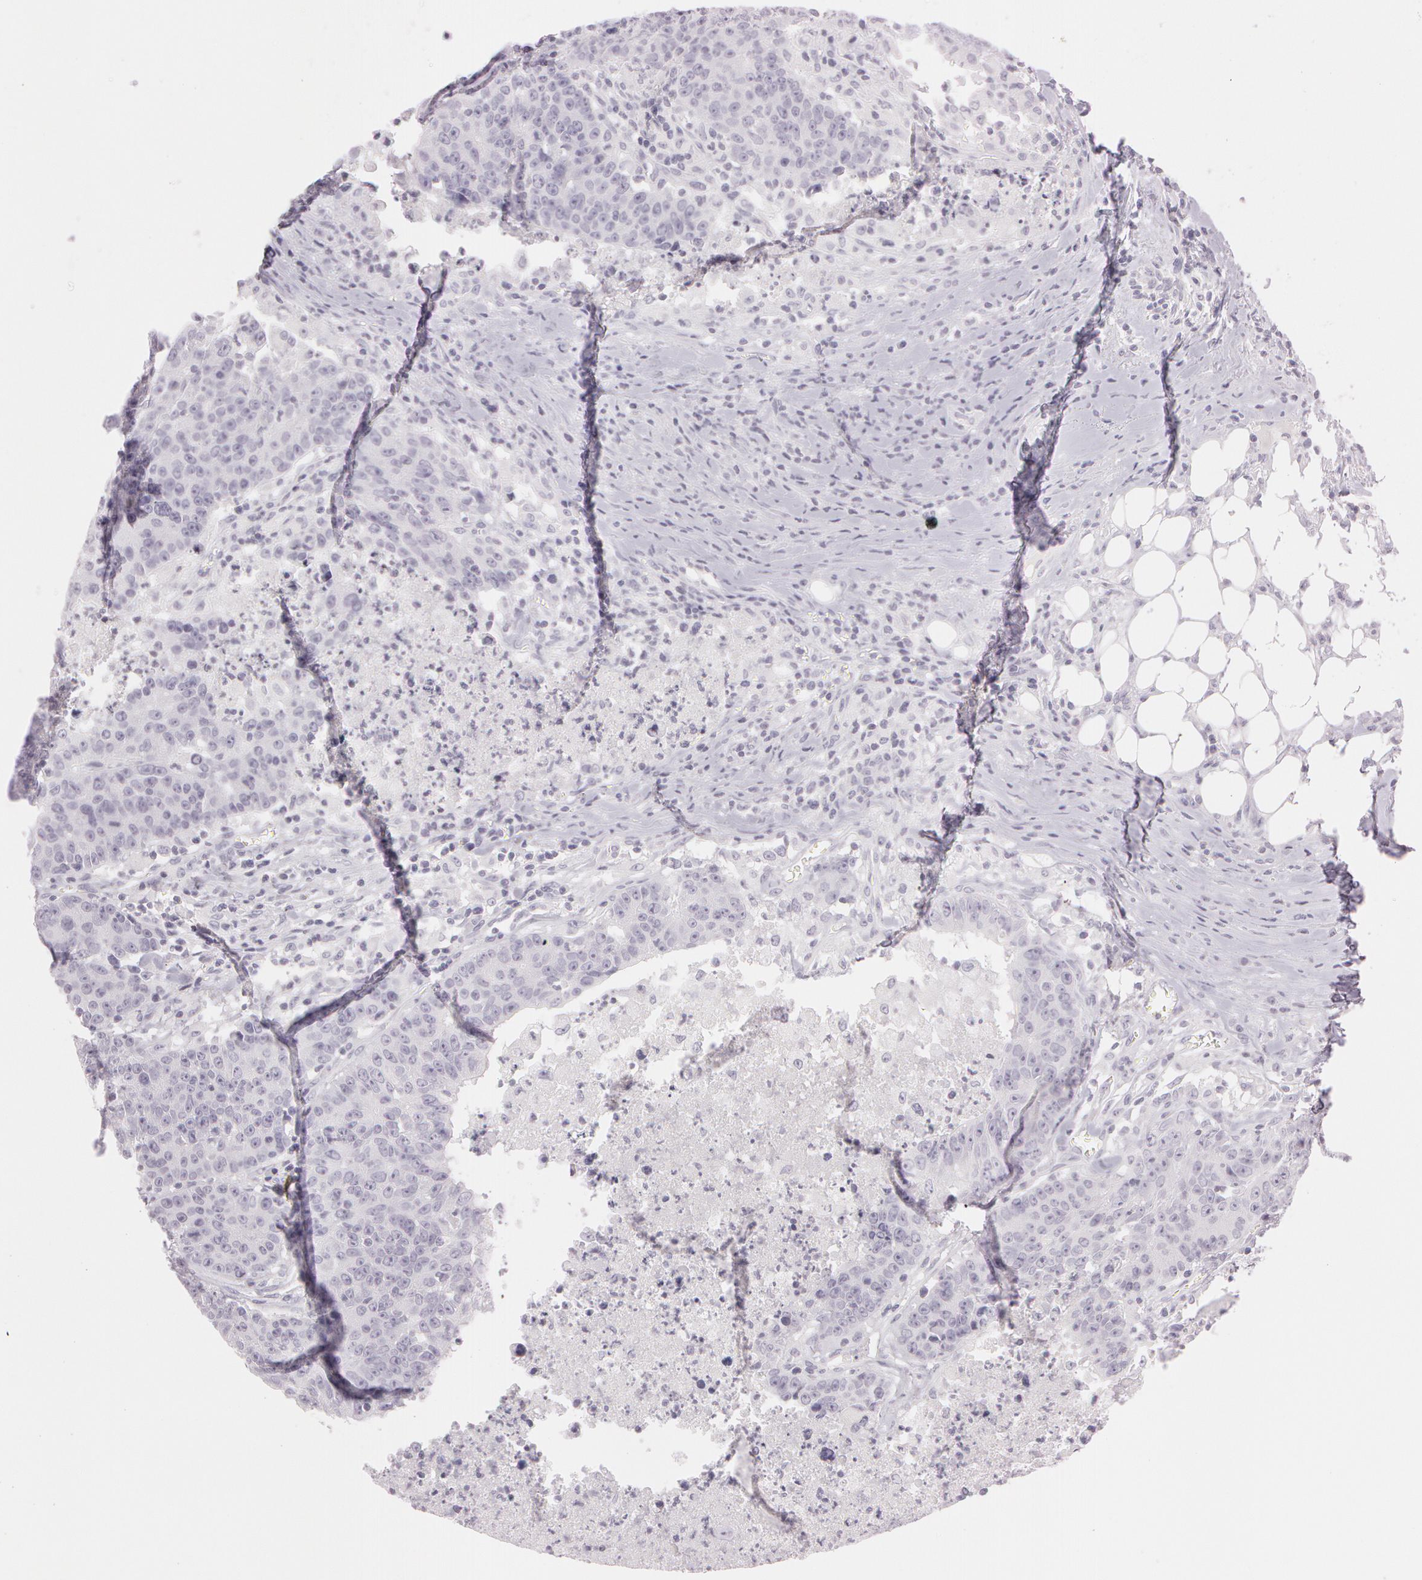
{"staining": {"intensity": "negative", "quantity": "none", "location": "none"}, "tissue": "colorectal cancer", "cell_type": "Tumor cells", "image_type": "cancer", "snomed": [{"axis": "morphology", "description": "Adenocarcinoma, NOS"}, {"axis": "topography", "description": "Colon"}], "caption": "High power microscopy micrograph of an immunohistochemistry (IHC) photomicrograph of adenocarcinoma (colorectal), revealing no significant expression in tumor cells.", "gene": "OTC", "patient": {"sex": "female", "age": 53}}